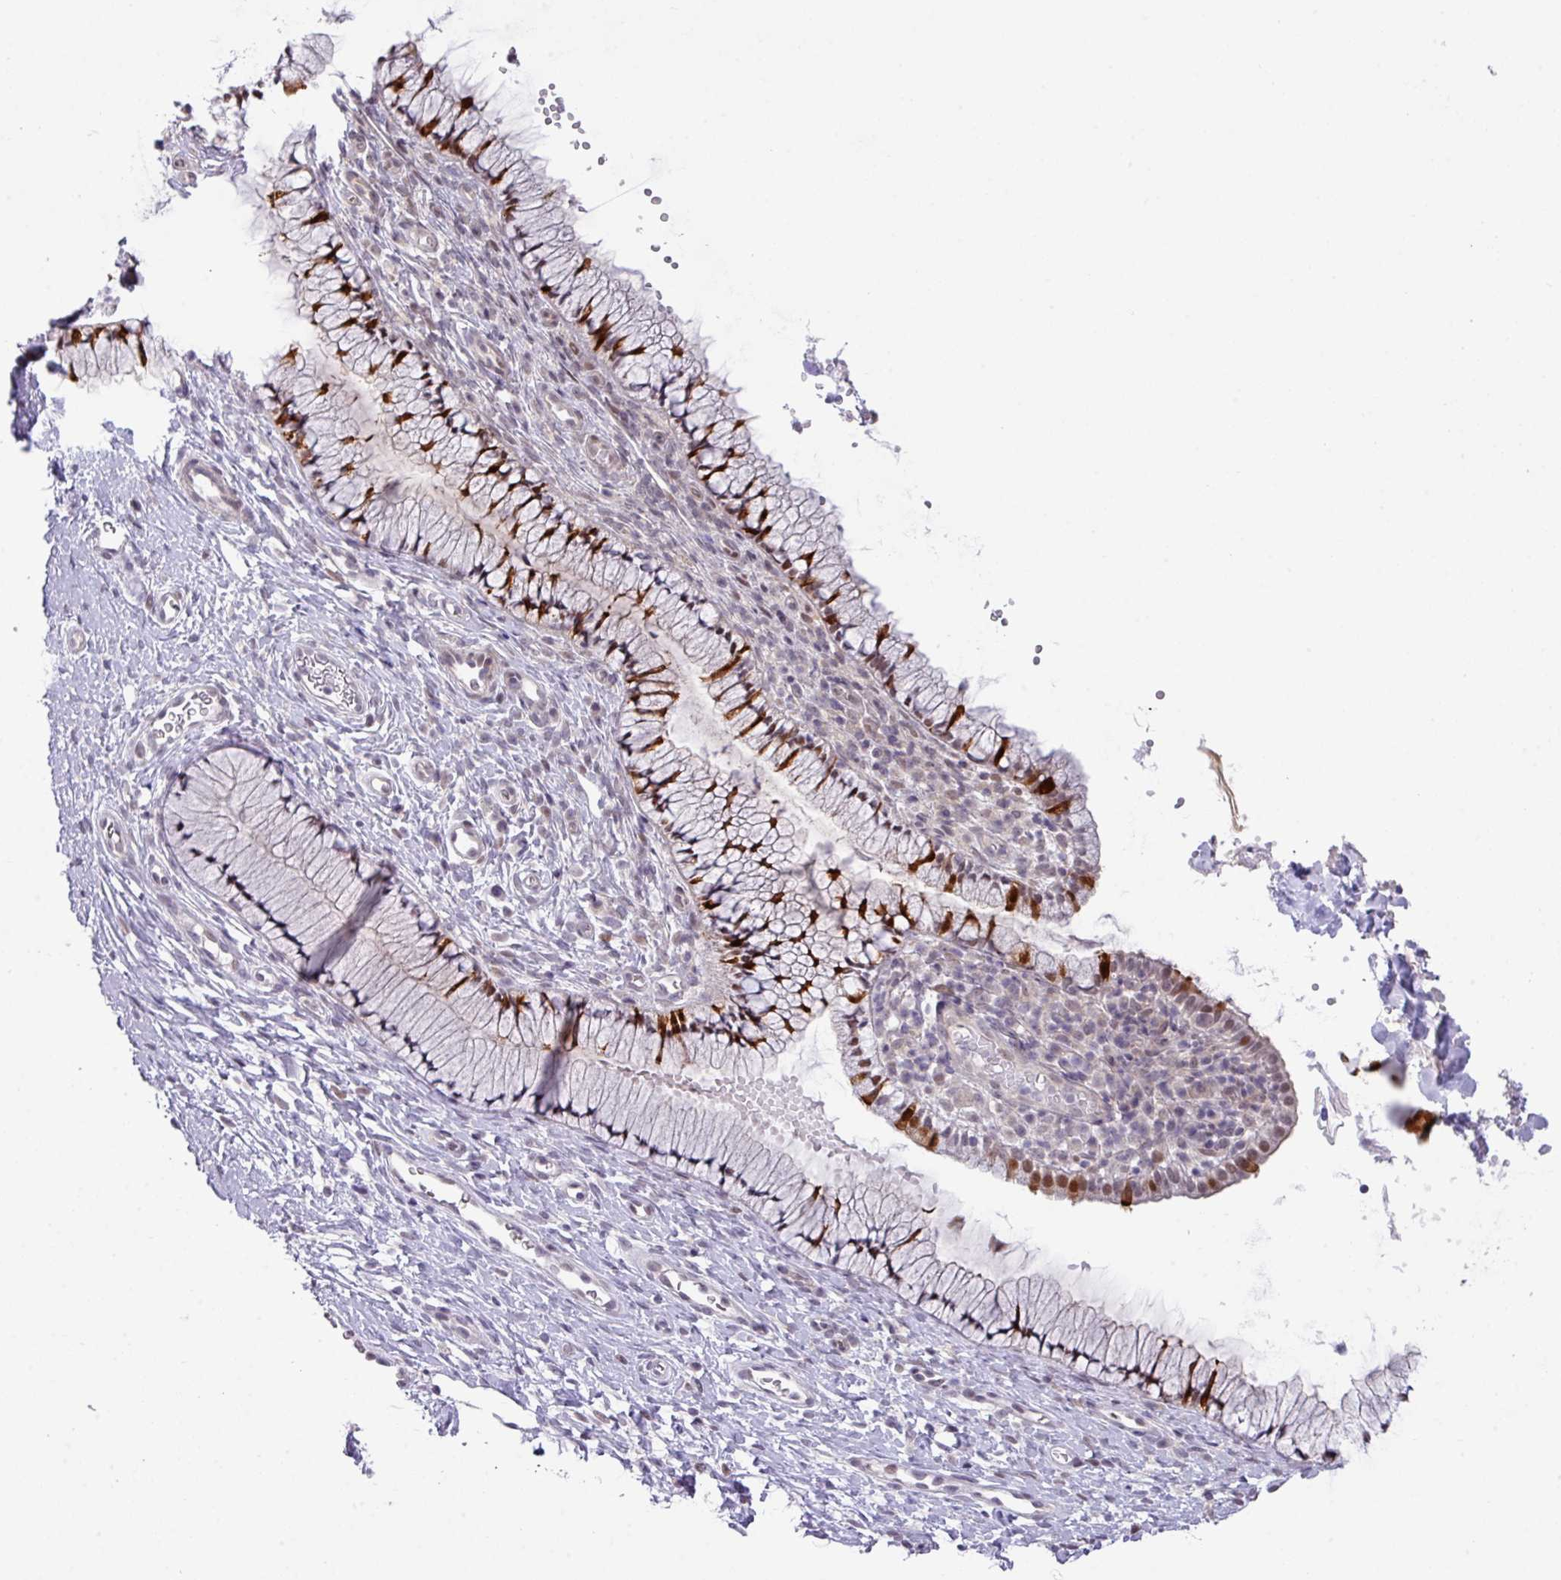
{"staining": {"intensity": "strong", "quantity": "25%-75%", "location": "cytoplasmic/membranous,nuclear"}, "tissue": "cervix", "cell_type": "Glandular cells", "image_type": "normal", "snomed": [{"axis": "morphology", "description": "Normal tissue, NOS"}, {"axis": "topography", "description": "Cervix"}], "caption": "Approximately 25%-75% of glandular cells in unremarkable cervix show strong cytoplasmic/membranous,nuclear protein expression as visualized by brown immunohistochemical staining.", "gene": "ANKRD13B", "patient": {"sex": "female", "age": 36}}